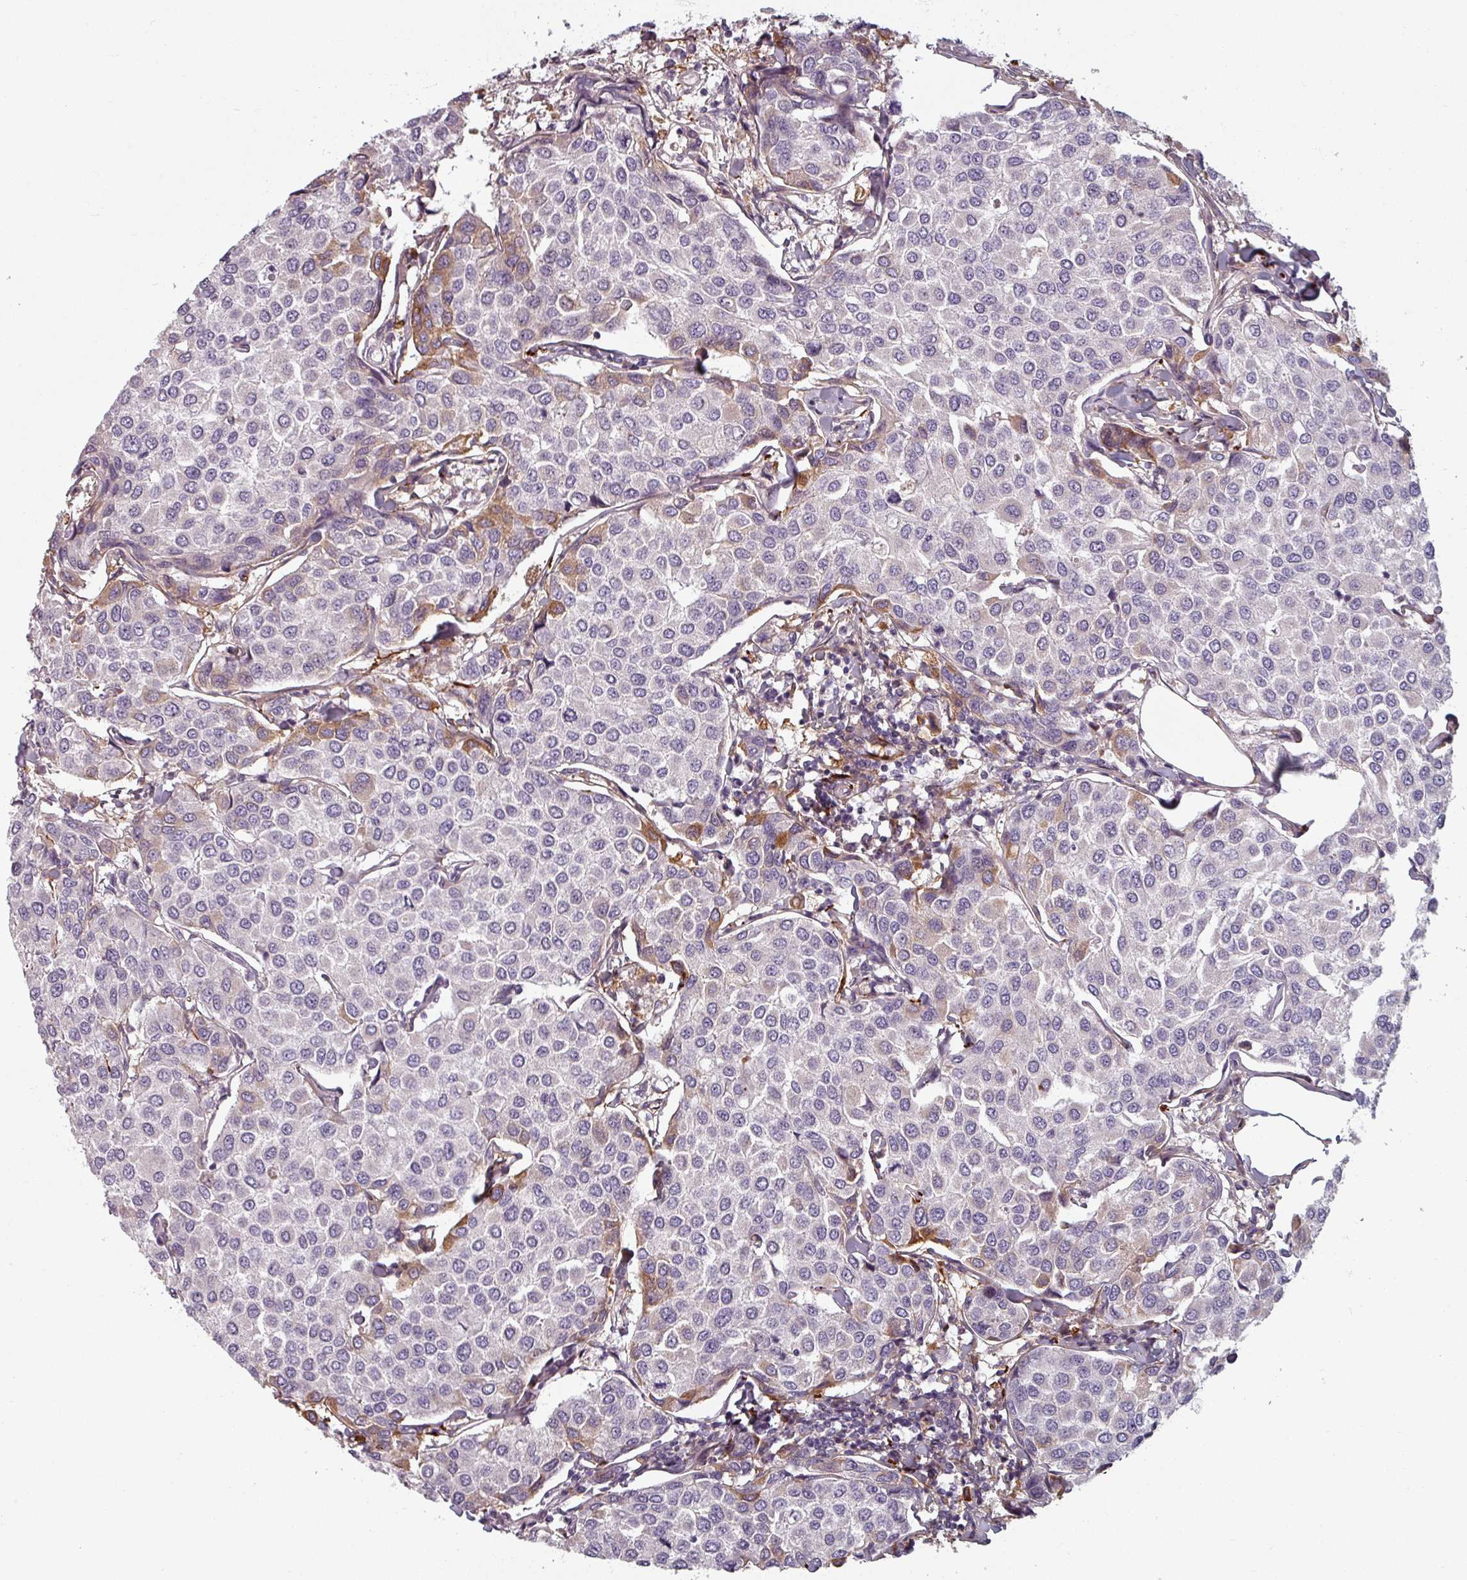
{"staining": {"intensity": "negative", "quantity": "none", "location": "none"}, "tissue": "breast cancer", "cell_type": "Tumor cells", "image_type": "cancer", "snomed": [{"axis": "morphology", "description": "Duct carcinoma"}, {"axis": "topography", "description": "Breast"}], "caption": "DAB immunohistochemical staining of invasive ductal carcinoma (breast) displays no significant staining in tumor cells.", "gene": "CYB5RL", "patient": {"sex": "female", "age": 55}}